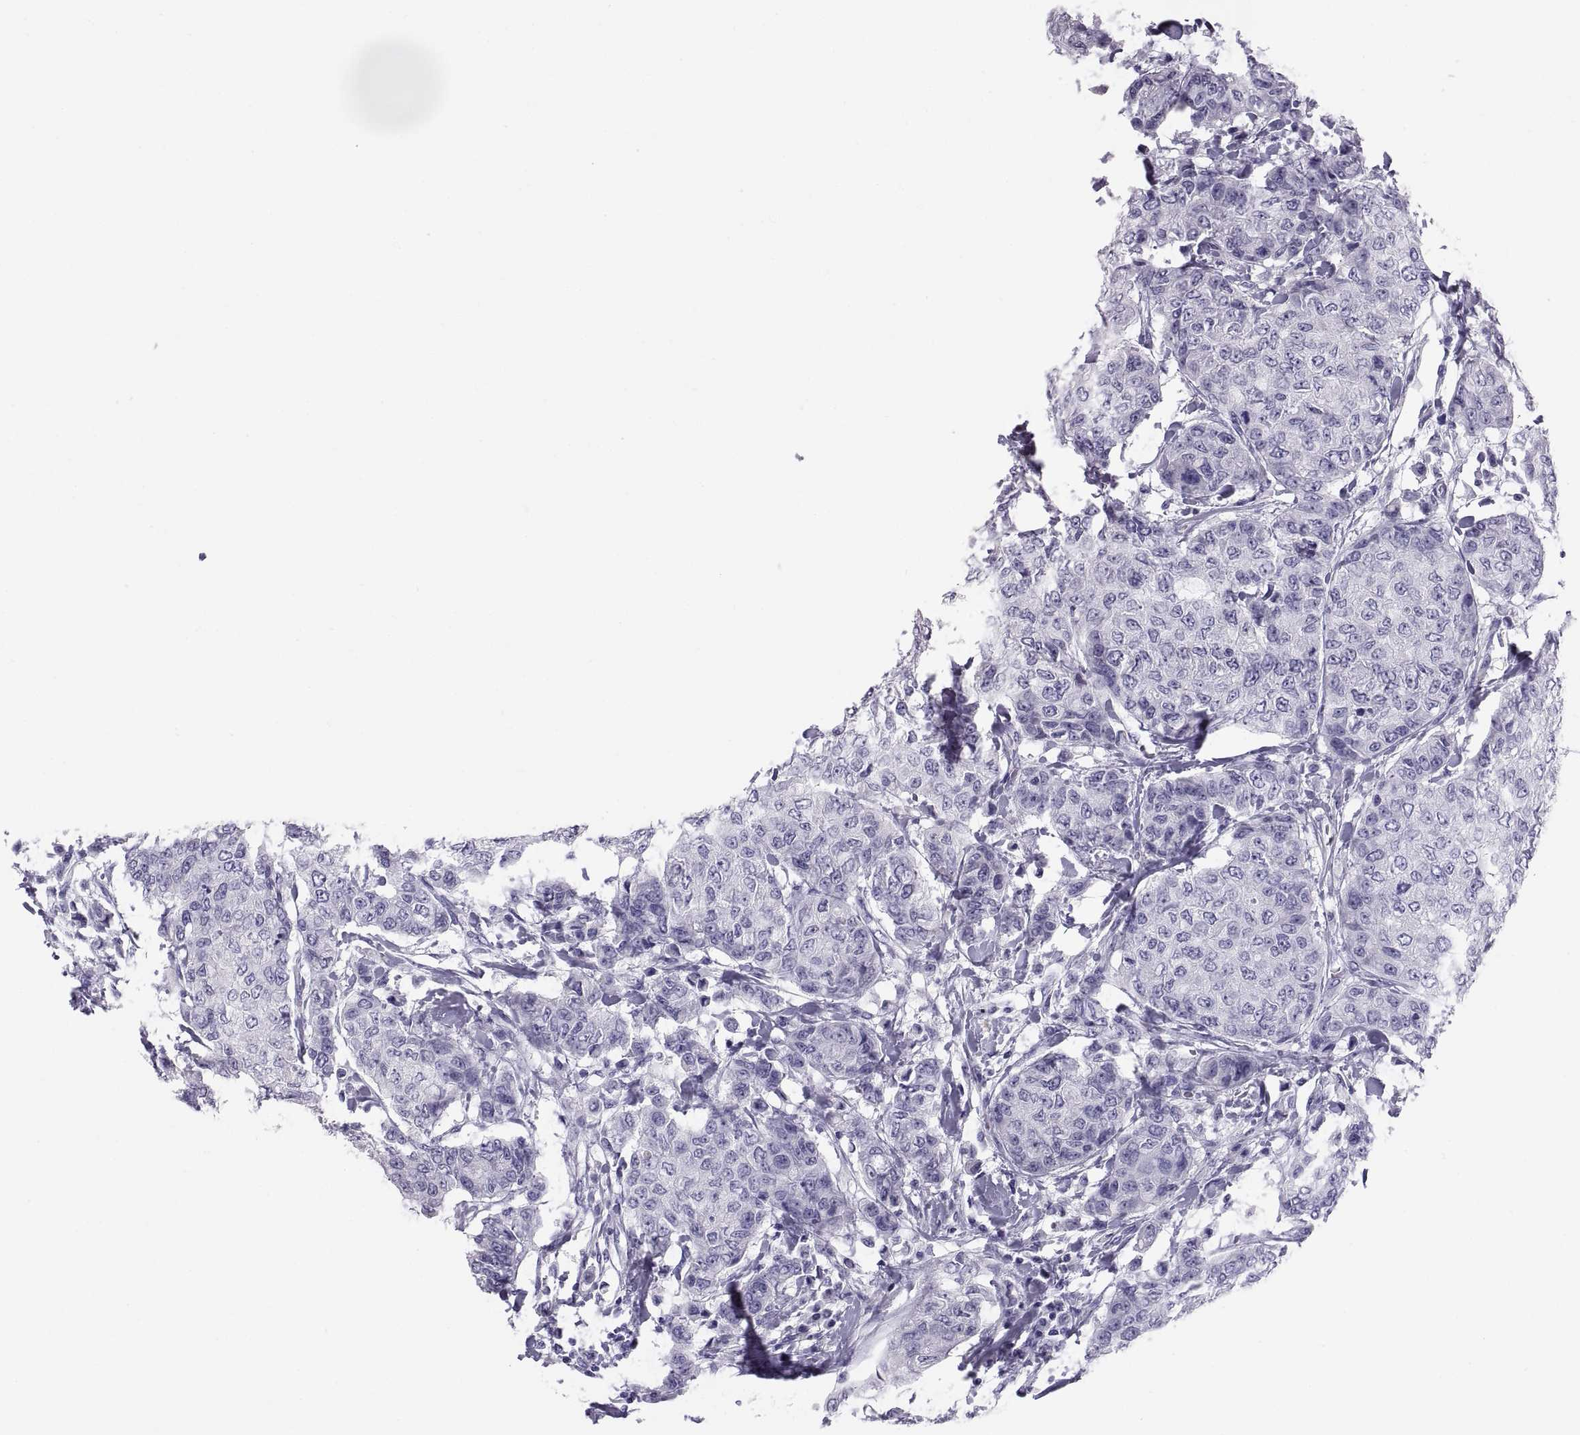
{"staining": {"intensity": "negative", "quantity": "none", "location": "none"}, "tissue": "breast cancer", "cell_type": "Tumor cells", "image_type": "cancer", "snomed": [{"axis": "morphology", "description": "Duct carcinoma"}, {"axis": "topography", "description": "Breast"}], "caption": "Protein analysis of breast cancer (infiltrating ductal carcinoma) shows no significant positivity in tumor cells.", "gene": "PAX2", "patient": {"sex": "female", "age": 27}}